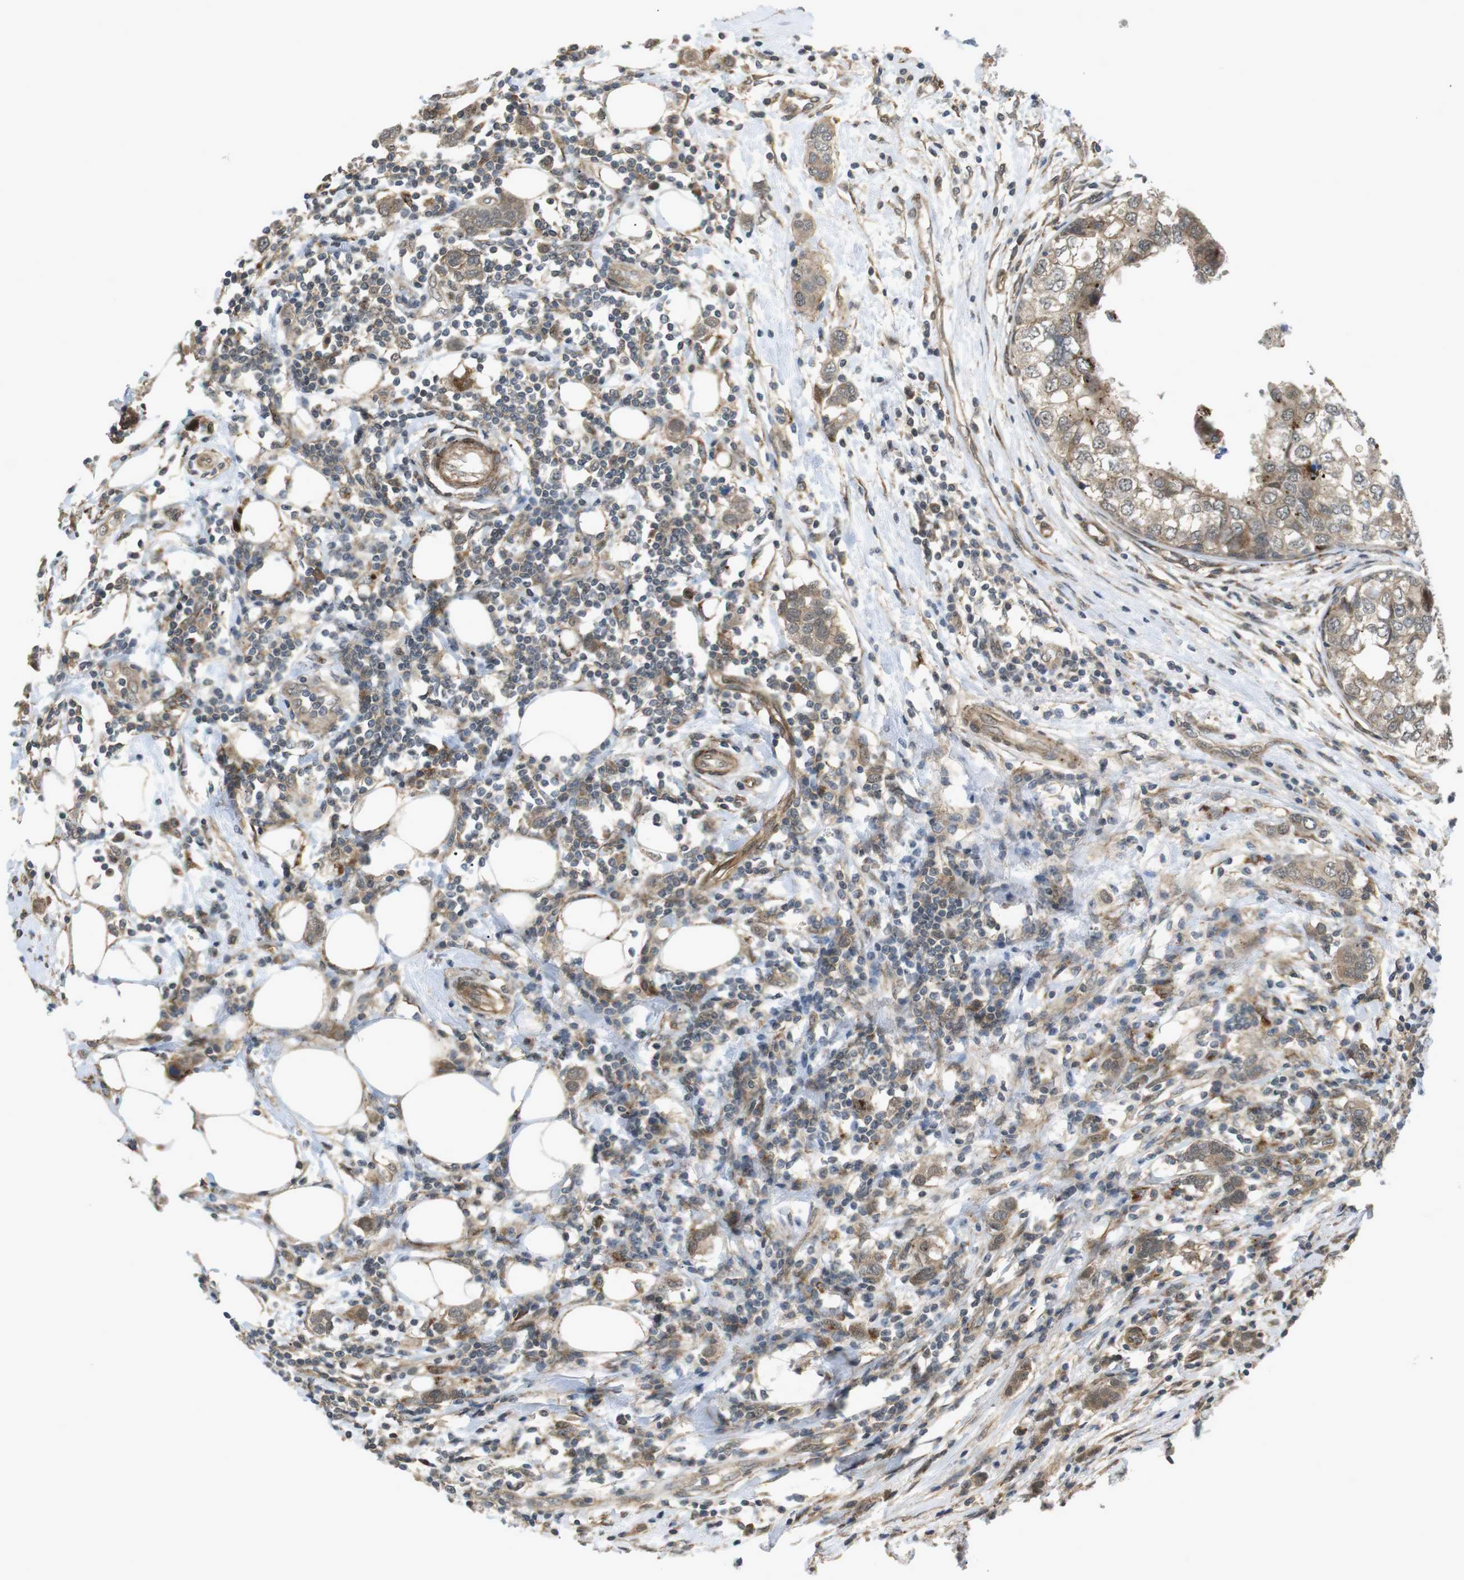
{"staining": {"intensity": "moderate", "quantity": ">75%", "location": "cytoplasmic/membranous"}, "tissue": "breast cancer", "cell_type": "Tumor cells", "image_type": "cancer", "snomed": [{"axis": "morphology", "description": "Duct carcinoma"}, {"axis": "topography", "description": "Breast"}], "caption": "This image exhibits immunohistochemistry (IHC) staining of human invasive ductal carcinoma (breast), with medium moderate cytoplasmic/membranous positivity in about >75% of tumor cells.", "gene": "KANK2", "patient": {"sex": "female", "age": 50}}